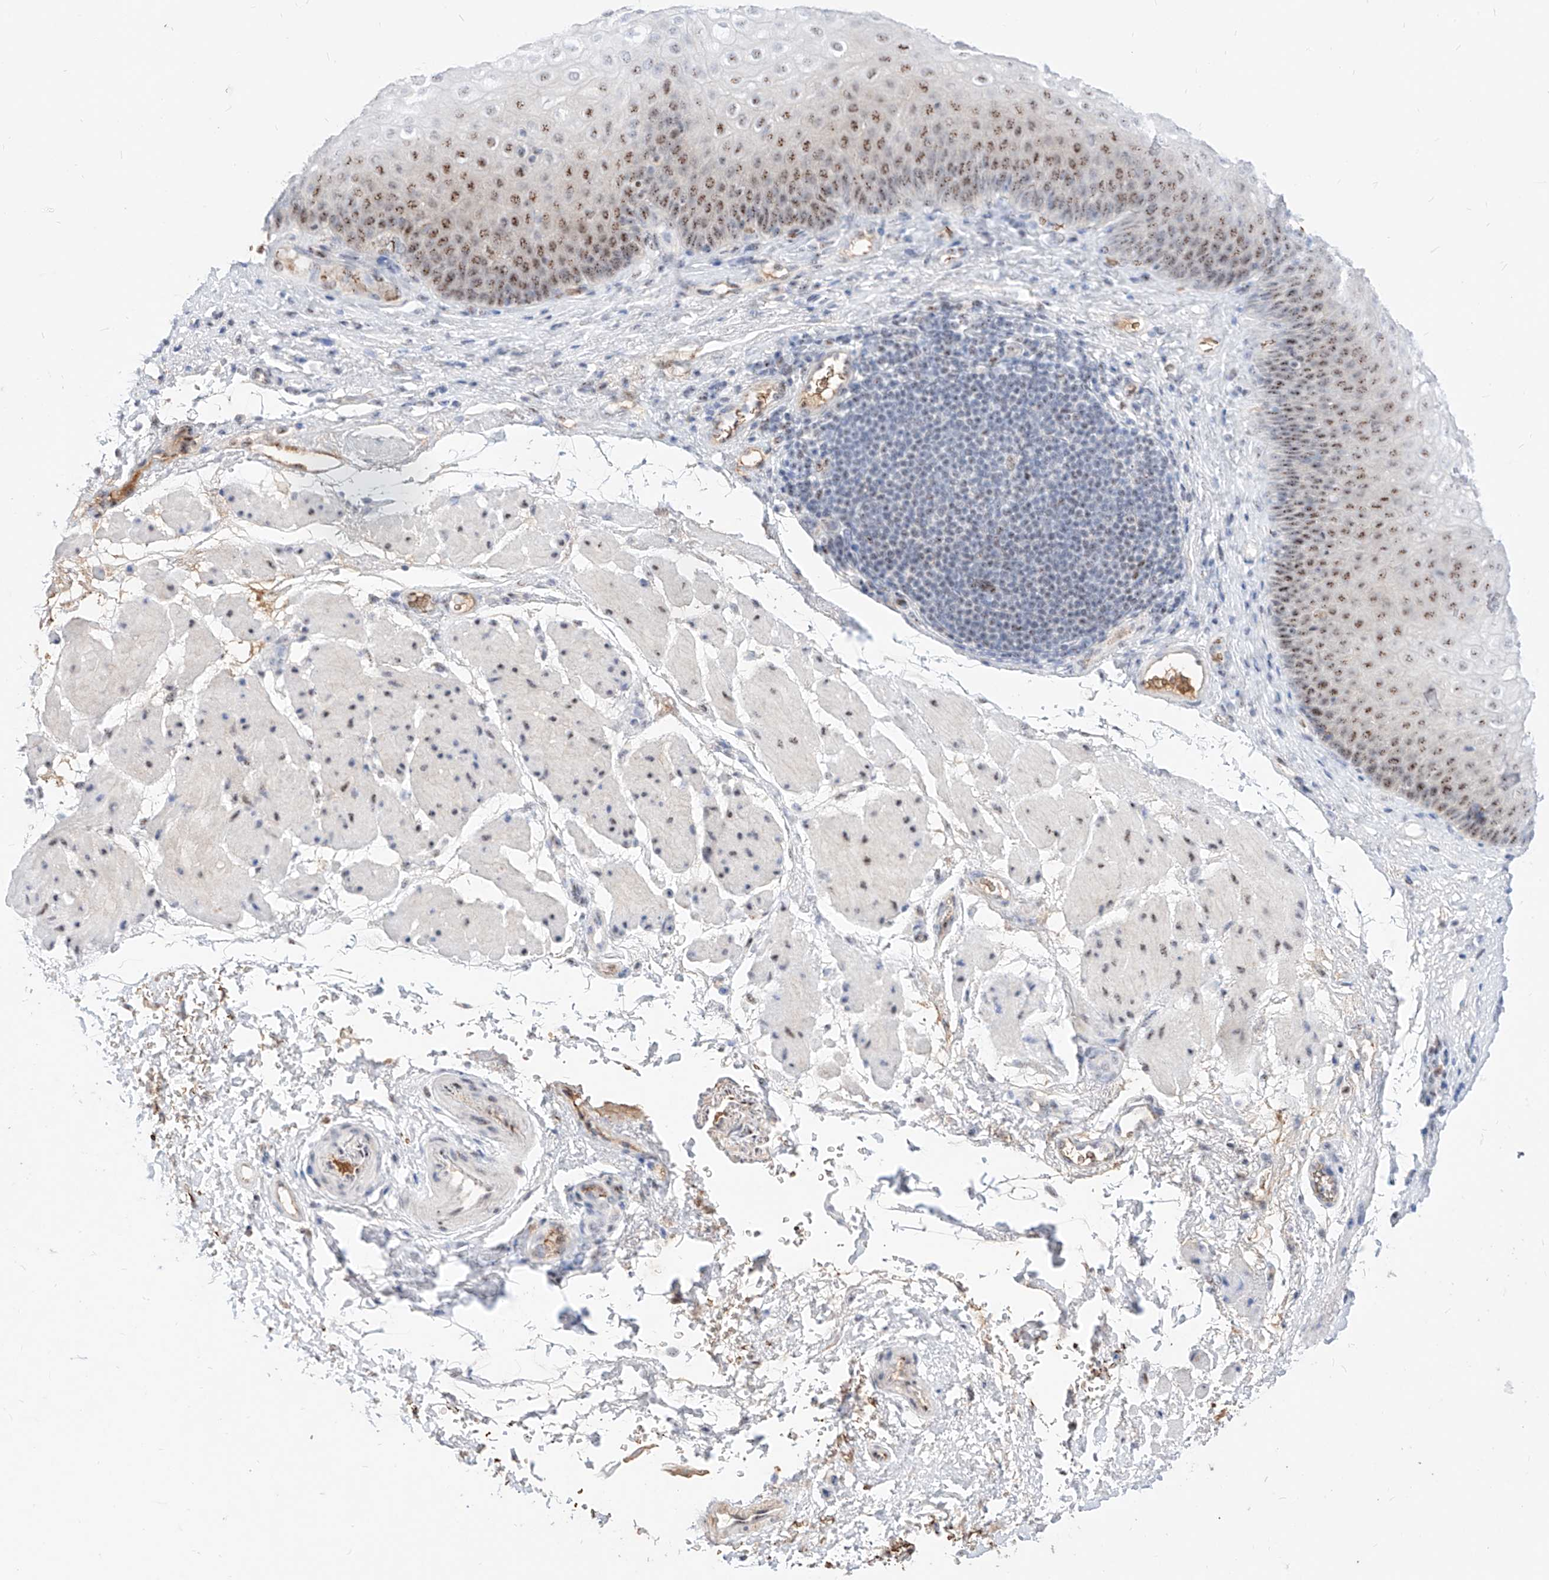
{"staining": {"intensity": "moderate", "quantity": ">75%", "location": "nuclear"}, "tissue": "esophagus", "cell_type": "Squamous epithelial cells", "image_type": "normal", "snomed": [{"axis": "morphology", "description": "Normal tissue, NOS"}, {"axis": "topography", "description": "Esophagus"}], "caption": "Esophagus stained for a protein (brown) reveals moderate nuclear positive positivity in about >75% of squamous epithelial cells.", "gene": "ZFP42", "patient": {"sex": "female", "age": 66}}